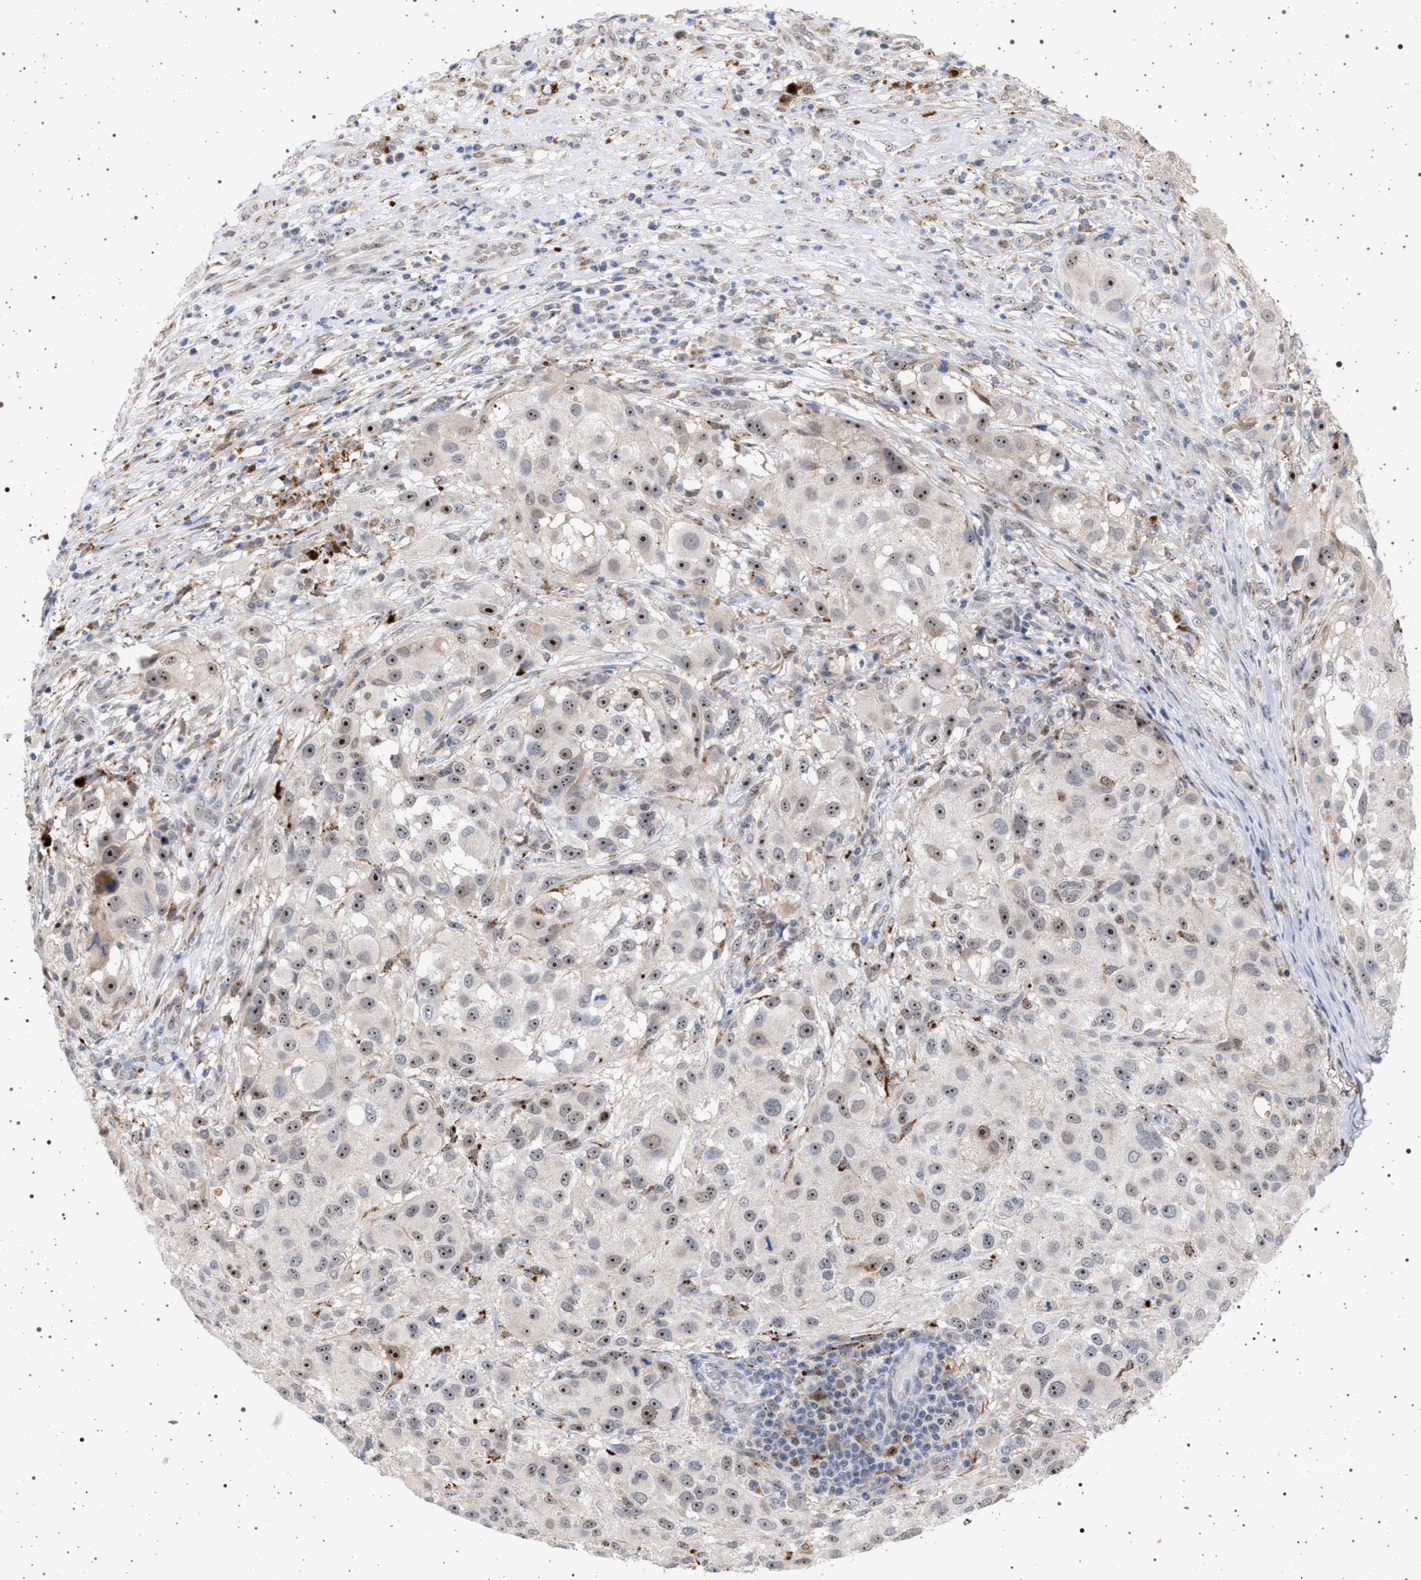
{"staining": {"intensity": "strong", "quantity": ">75%", "location": "nuclear"}, "tissue": "melanoma", "cell_type": "Tumor cells", "image_type": "cancer", "snomed": [{"axis": "morphology", "description": "Necrosis, NOS"}, {"axis": "morphology", "description": "Malignant melanoma, NOS"}, {"axis": "topography", "description": "Skin"}], "caption": "Strong nuclear protein staining is appreciated in about >75% of tumor cells in malignant melanoma. Immunohistochemistry (ihc) stains the protein of interest in brown and the nuclei are stained blue.", "gene": "ELAC2", "patient": {"sex": "female", "age": 87}}